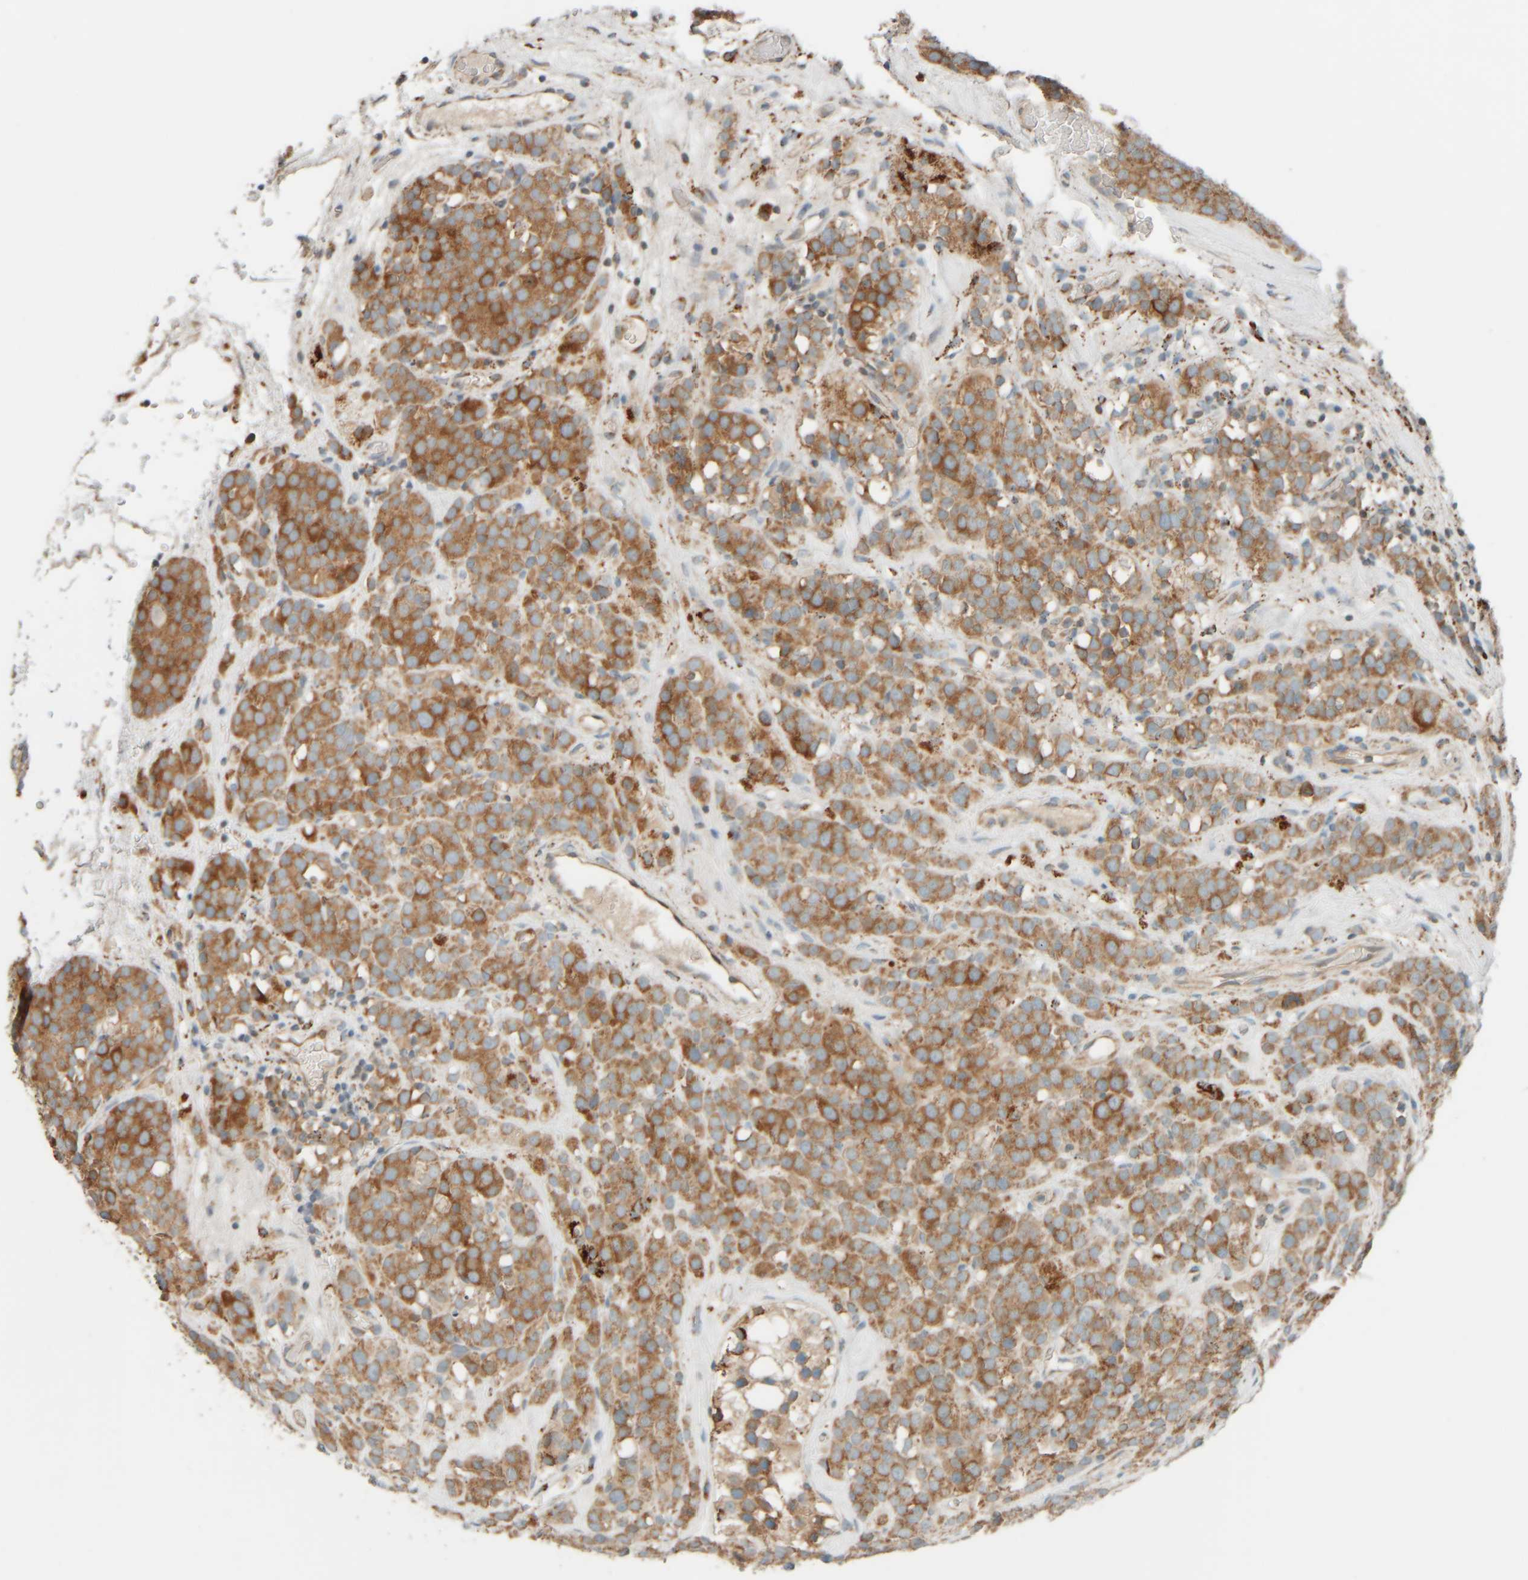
{"staining": {"intensity": "moderate", "quantity": ">75%", "location": "cytoplasmic/membranous"}, "tissue": "testis cancer", "cell_type": "Tumor cells", "image_type": "cancer", "snomed": [{"axis": "morphology", "description": "Seminoma, NOS"}, {"axis": "topography", "description": "Testis"}], "caption": "Tumor cells display medium levels of moderate cytoplasmic/membranous expression in approximately >75% of cells in human testis seminoma. The staining was performed using DAB, with brown indicating positive protein expression. Nuclei are stained blue with hematoxylin.", "gene": "SPAG5", "patient": {"sex": "male", "age": 71}}